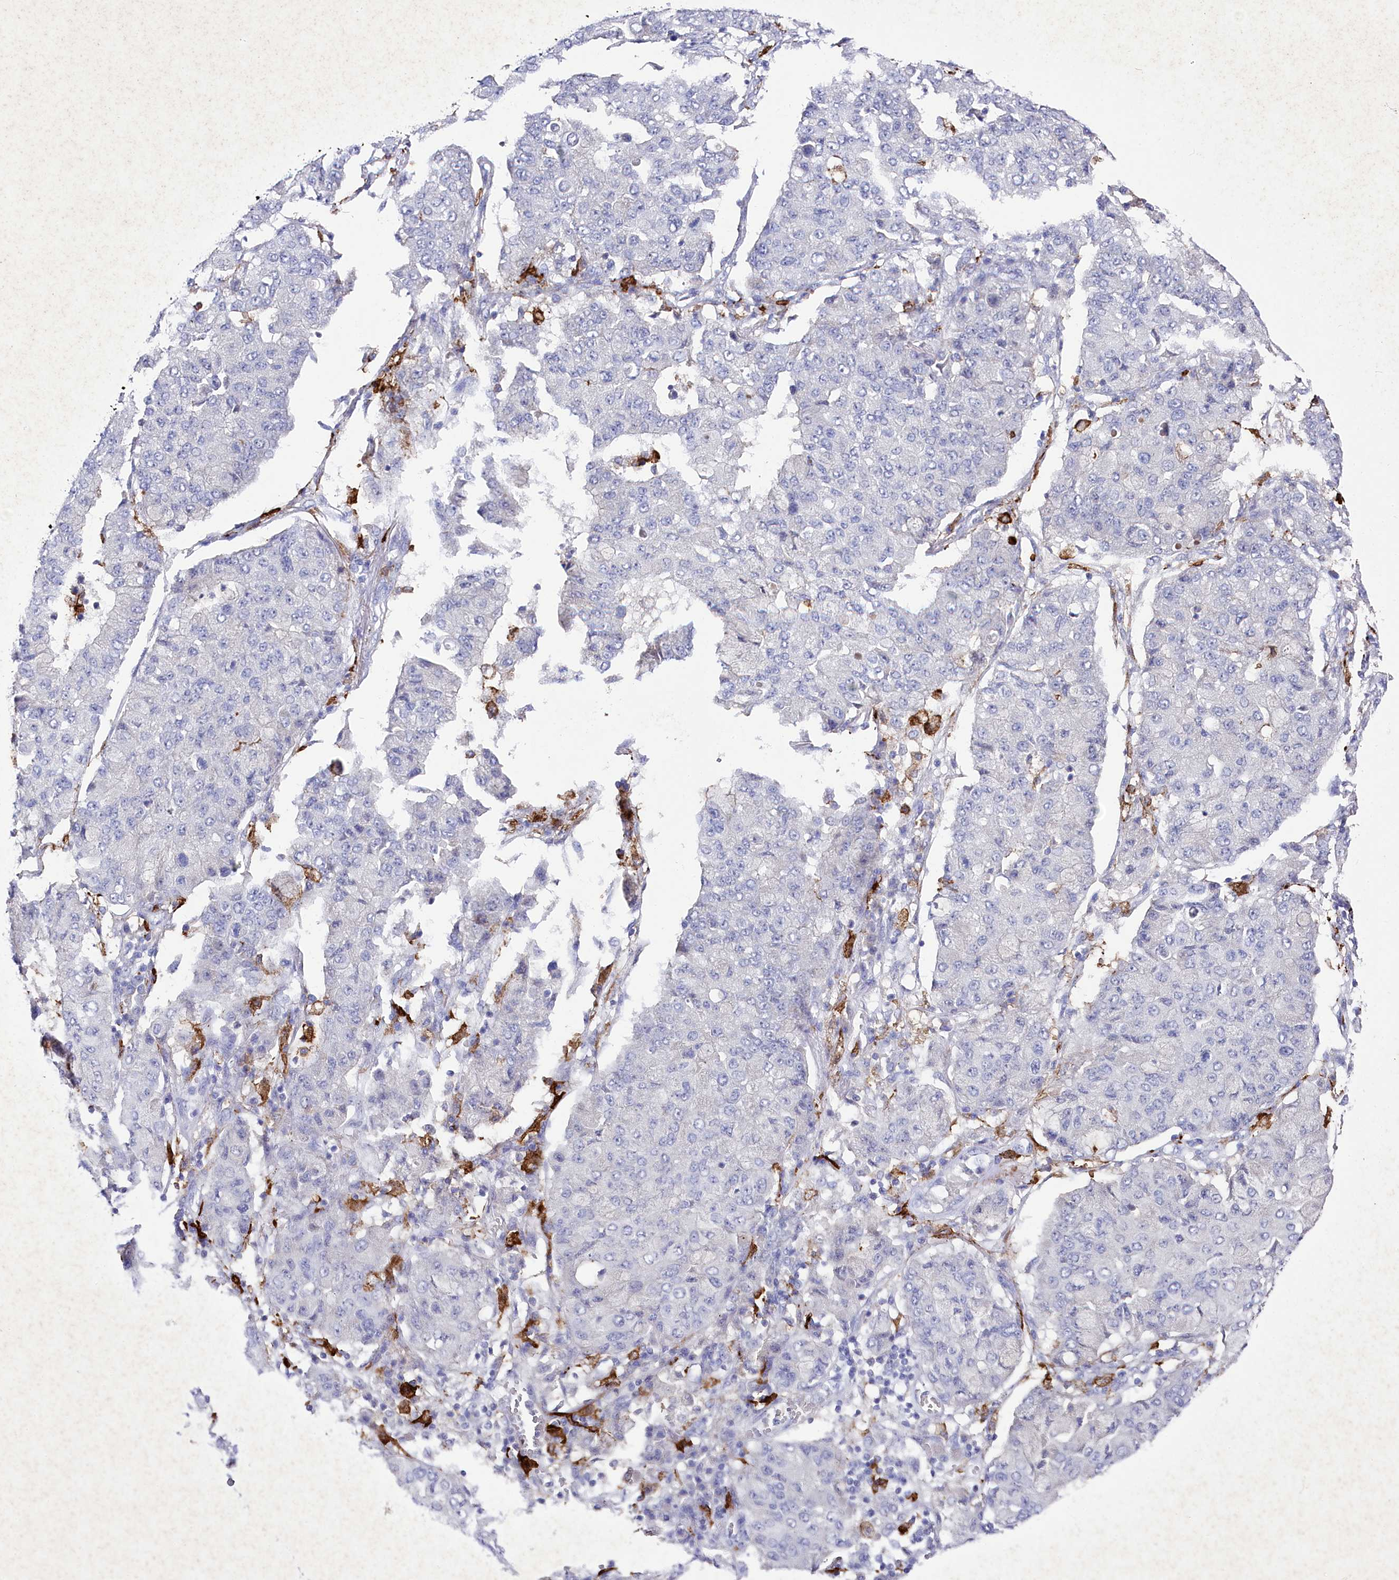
{"staining": {"intensity": "negative", "quantity": "none", "location": "none"}, "tissue": "lung cancer", "cell_type": "Tumor cells", "image_type": "cancer", "snomed": [{"axis": "morphology", "description": "Squamous cell carcinoma, NOS"}, {"axis": "topography", "description": "Lung"}], "caption": "Protein analysis of lung squamous cell carcinoma demonstrates no significant expression in tumor cells. (Stains: DAB (3,3'-diaminobenzidine) immunohistochemistry (IHC) with hematoxylin counter stain, Microscopy: brightfield microscopy at high magnification).", "gene": "CLEC4M", "patient": {"sex": "male", "age": 74}}